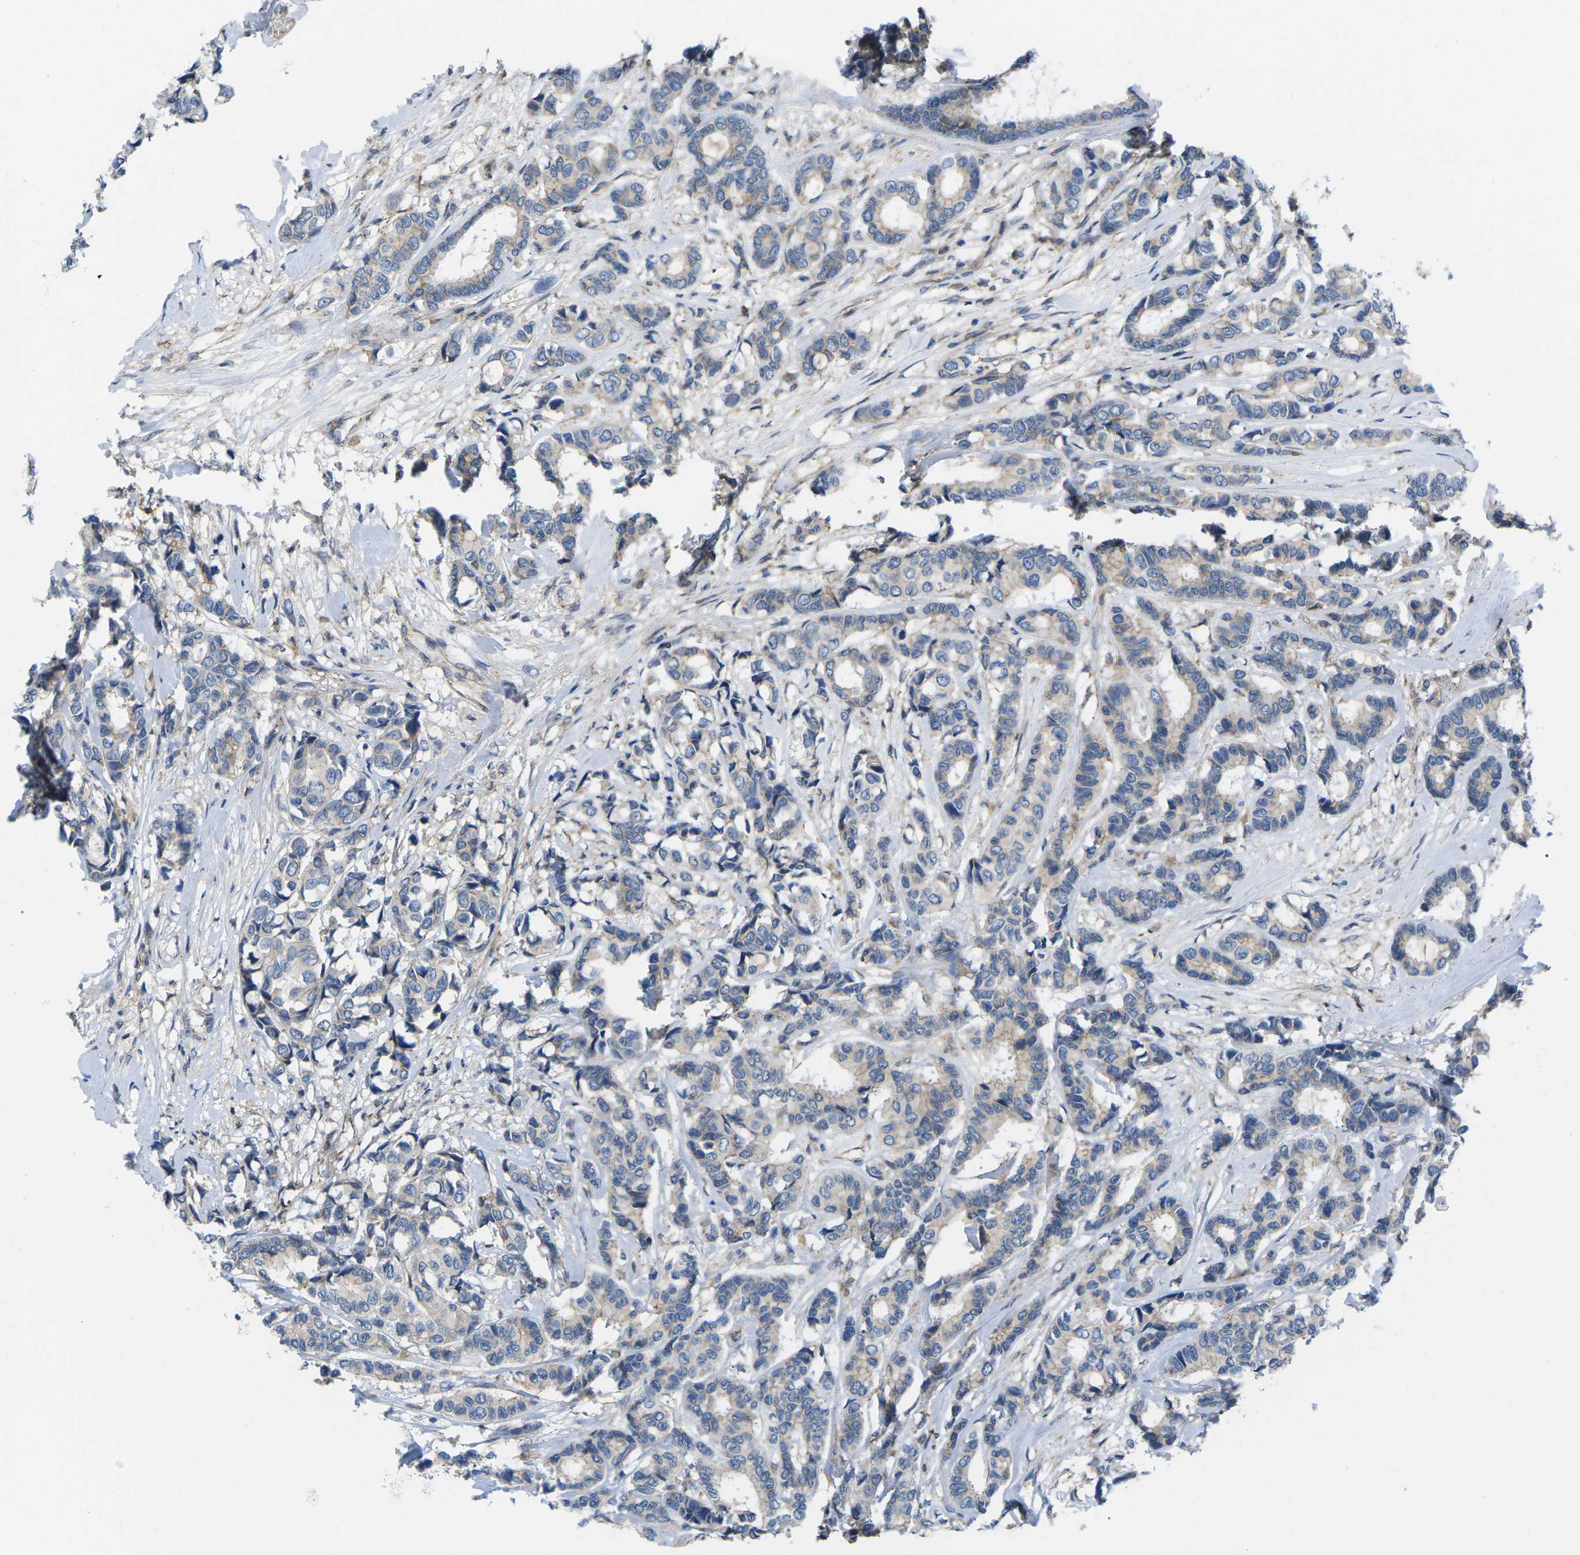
{"staining": {"intensity": "weak", "quantity": ">75%", "location": "cytoplasmic/membranous"}, "tissue": "breast cancer", "cell_type": "Tumor cells", "image_type": "cancer", "snomed": [{"axis": "morphology", "description": "Duct carcinoma"}, {"axis": "topography", "description": "Breast"}], "caption": "This is a histology image of immunohistochemistry (IHC) staining of breast invasive ductal carcinoma, which shows weak expression in the cytoplasmic/membranous of tumor cells.", "gene": "CTNND1", "patient": {"sex": "female", "age": 87}}